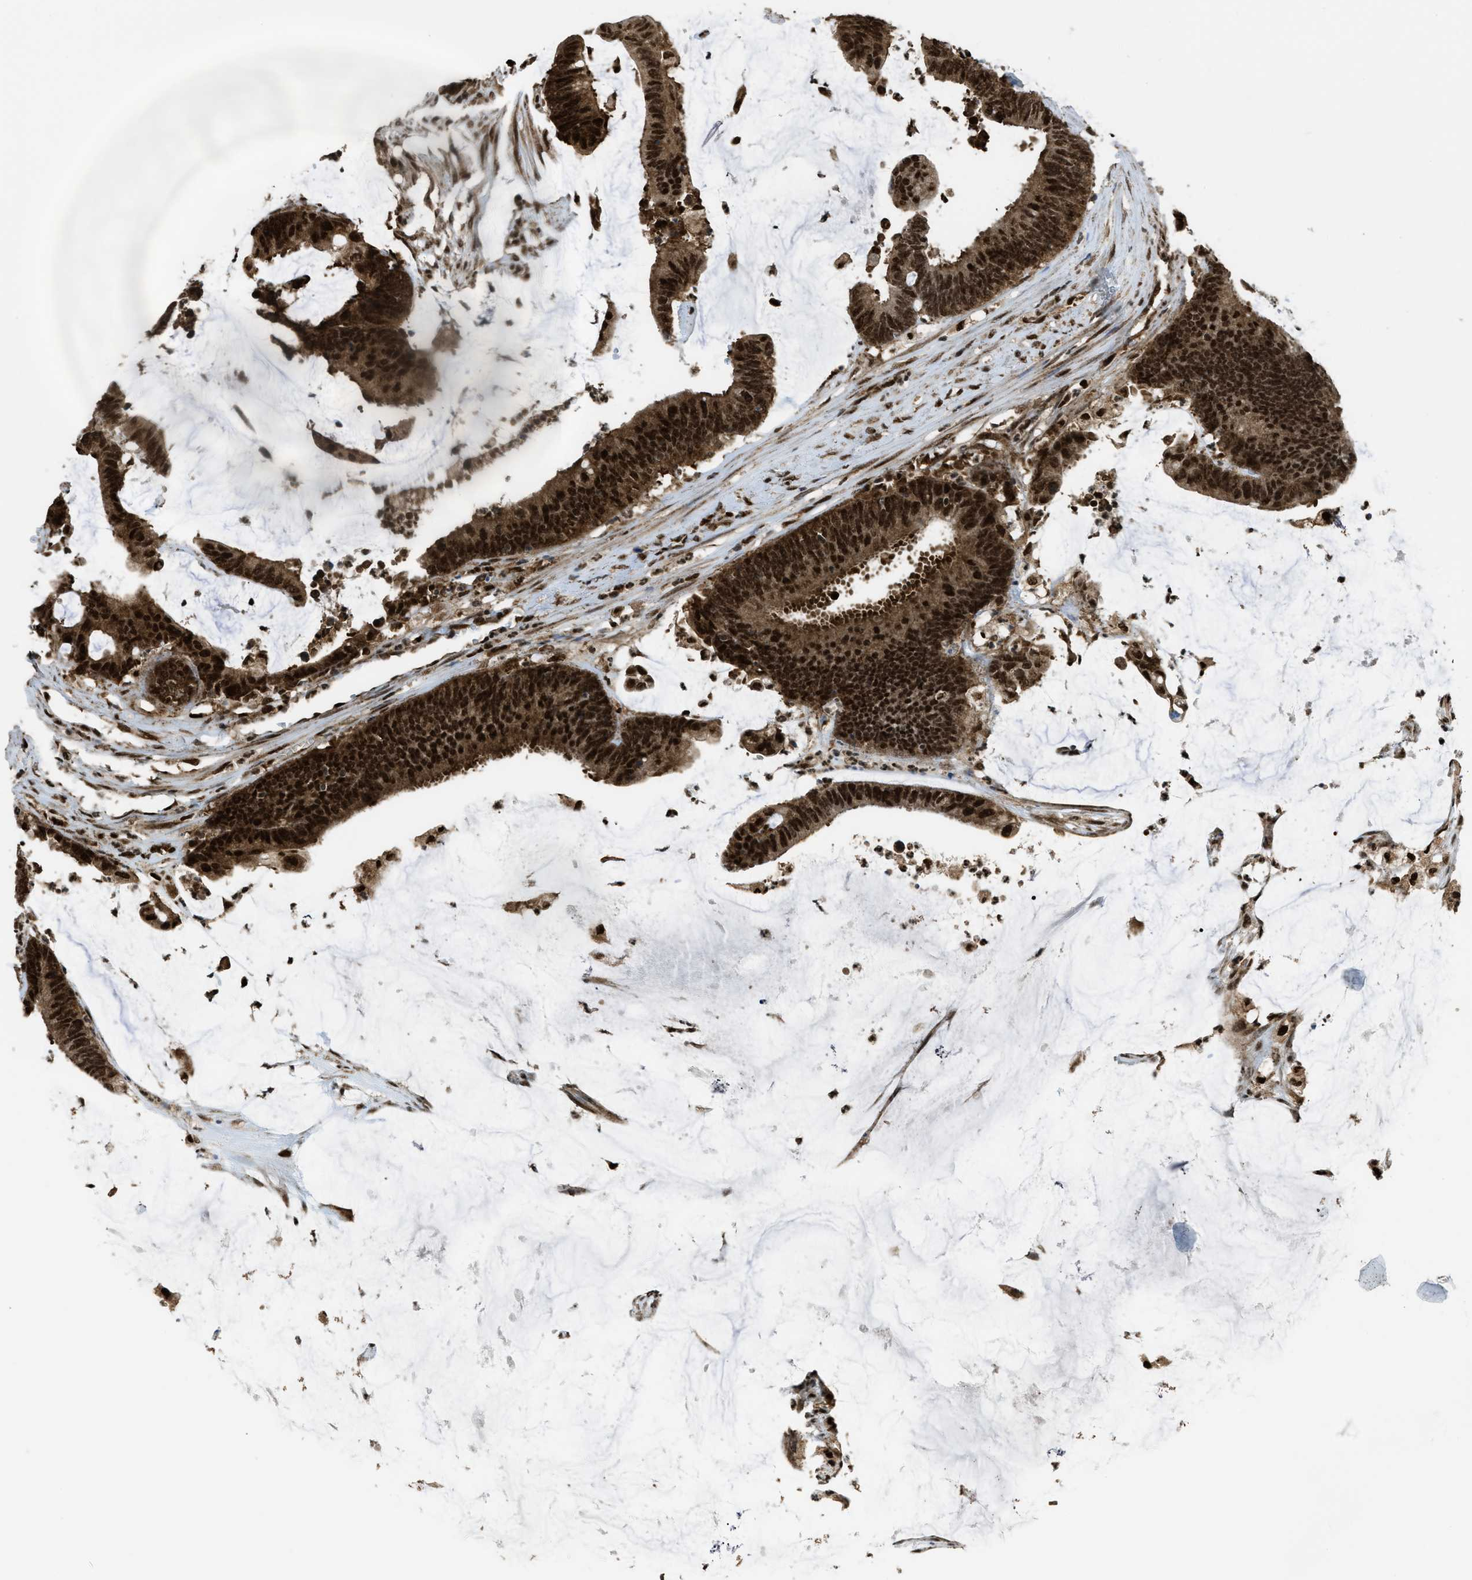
{"staining": {"intensity": "strong", "quantity": ">75%", "location": "cytoplasmic/membranous,nuclear"}, "tissue": "colorectal cancer", "cell_type": "Tumor cells", "image_type": "cancer", "snomed": [{"axis": "morphology", "description": "Adenocarcinoma, NOS"}, {"axis": "topography", "description": "Rectum"}], "caption": "This micrograph displays adenocarcinoma (colorectal) stained with IHC to label a protein in brown. The cytoplasmic/membranous and nuclear of tumor cells show strong positivity for the protein. Nuclei are counter-stained blue.", "gene": "TNPO1", "patient": {"sex": "female", "age": 66}}